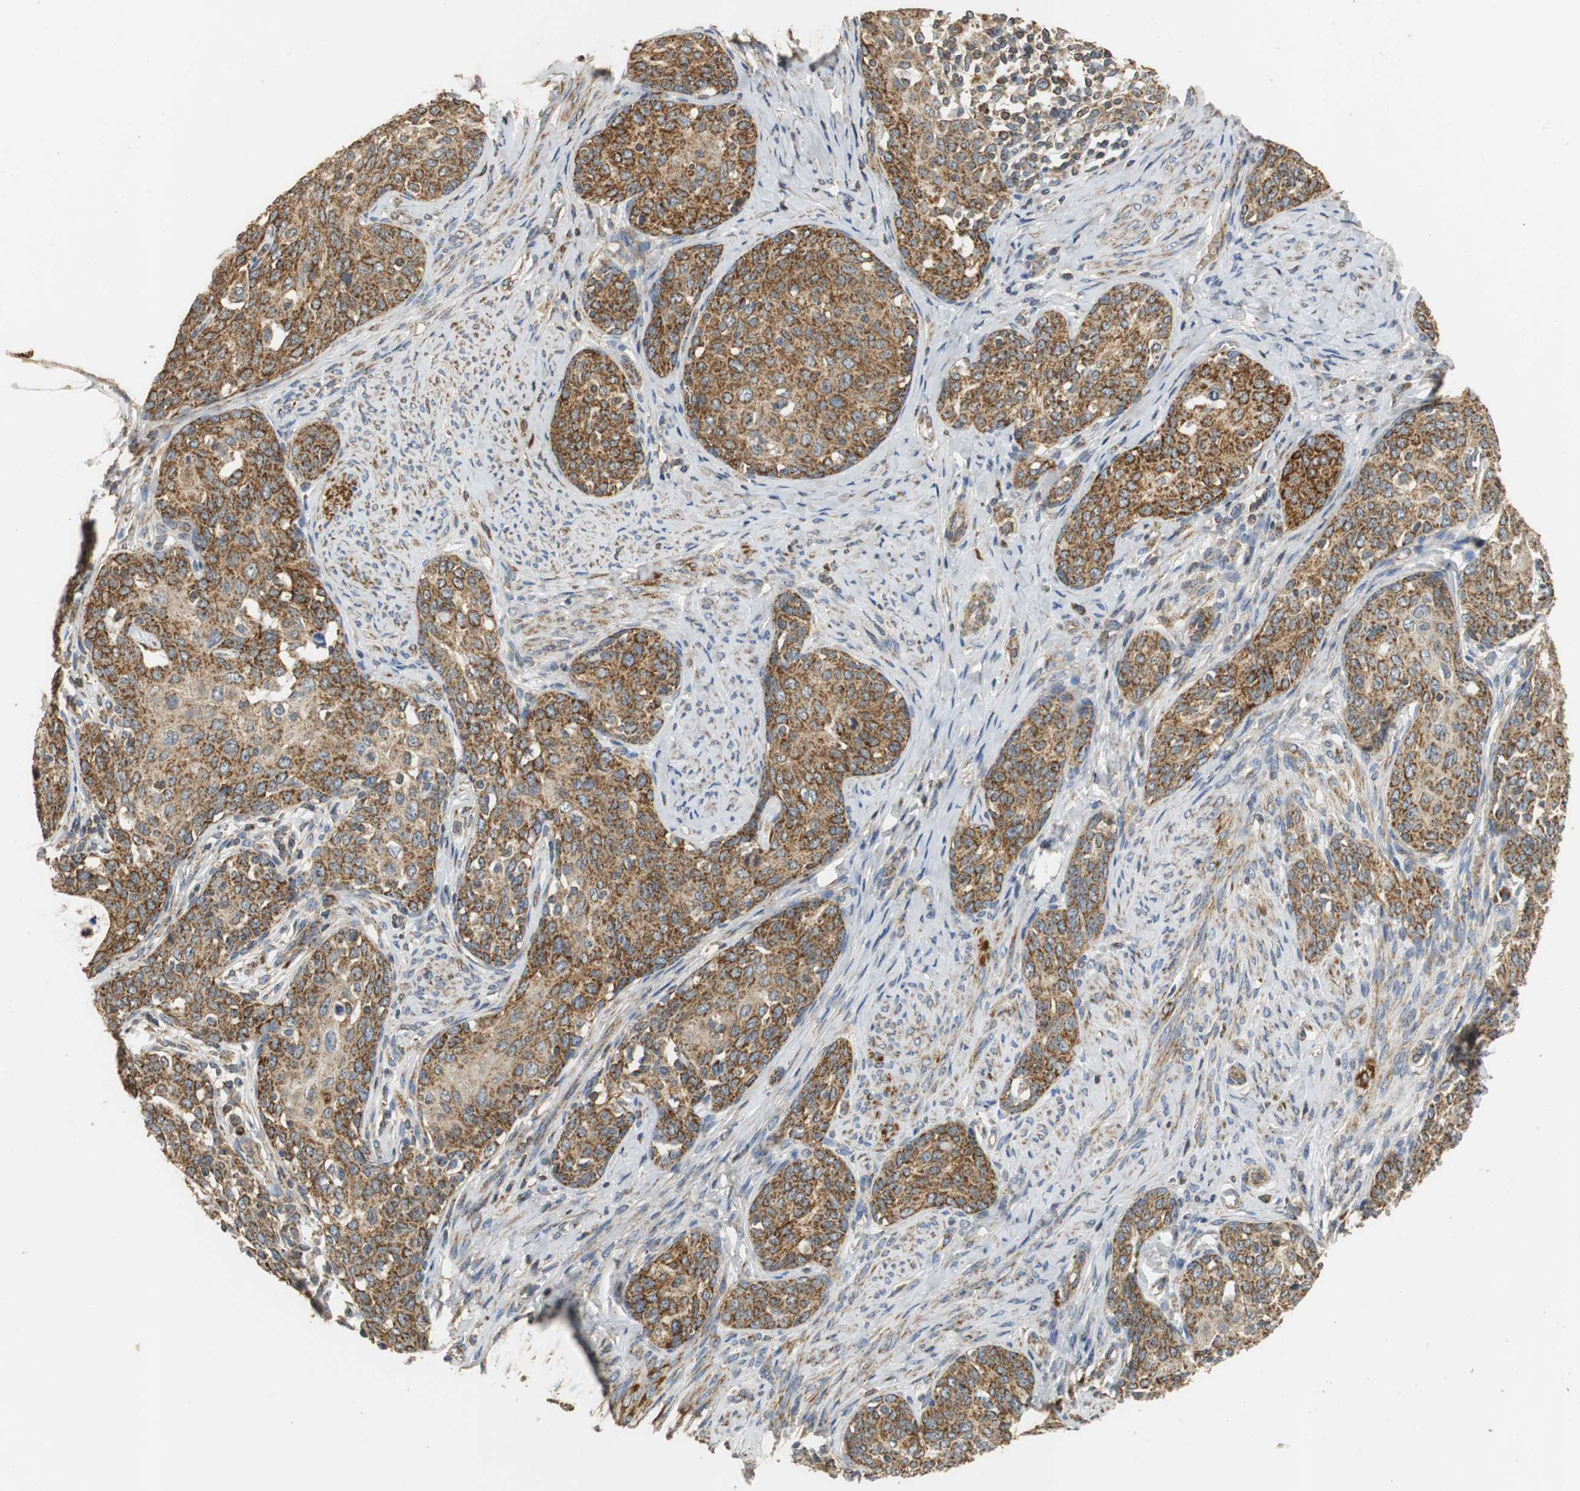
{"staining": {"intensity": "moderate", "quantity": ">75%", "location": "cytoplasmic/membranous"}, "tissue": "cervical cancer", "cell_type": "Tumor cells", "image_type": "cancer", "snomed": [{"axis": "morphology", "description": "Squamous cell carcinoma, NOS"}, {"axis": "morphology", "description": "Adenocarcinoma, NOS"}, {"axis": "topography", "description": "Cervix"}], "caption": "This micrograph demonstrates immunohistochemistry staining of cervical cancer (adenocarcinoma), with medium moderate cytoplasmic/membranous positivity in about >75% of tumor cells.", "gene": "NNT", "patient": {"sex": "female", "age": 52}}